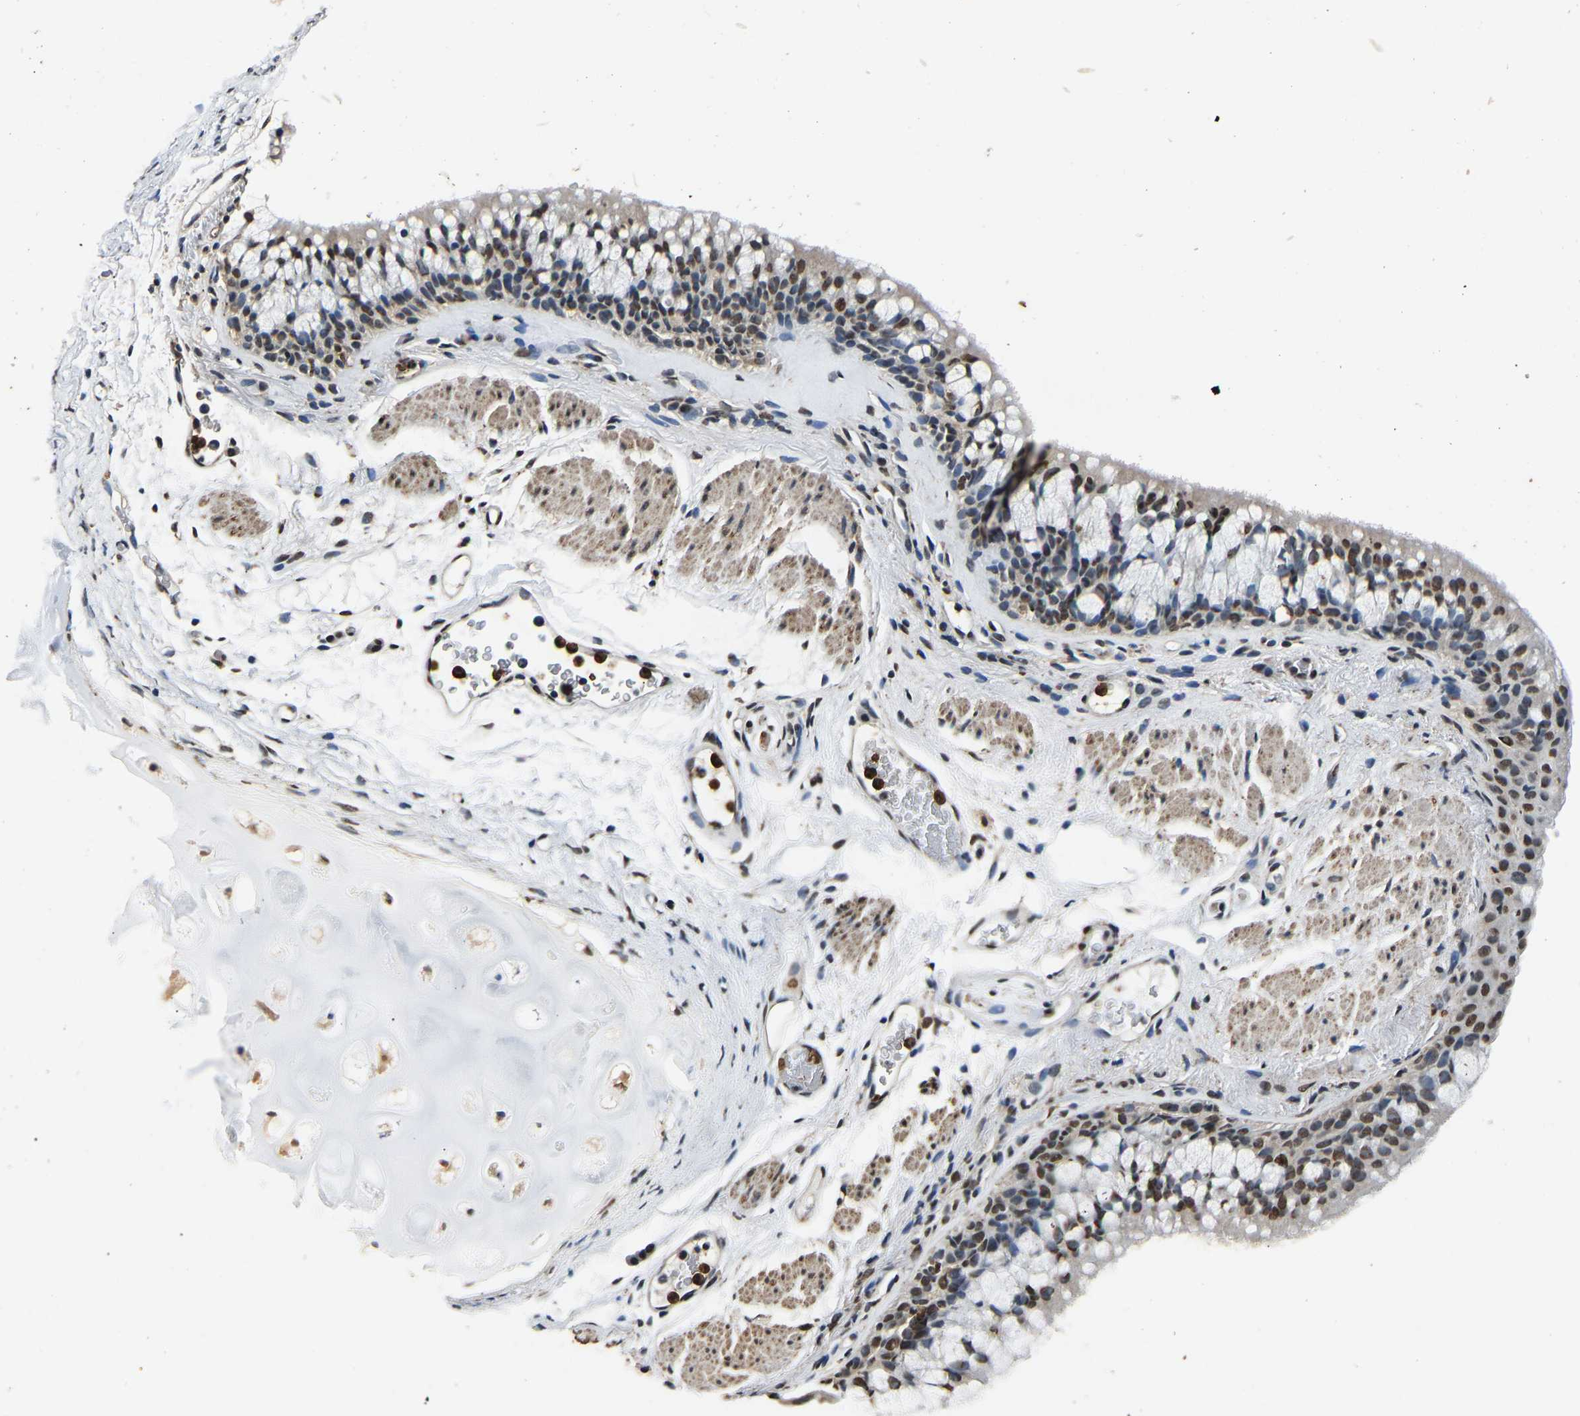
{"staining": {"intensity": "strong", "quantity": "25%-75%", "location": "nuclear"}, "tissue": "bronchus", "cell_type": "Respiratory epithelial cells", "image_type": "normal", "snomed": [{"axis": "morphology", "description": "Normal tissue, NOS"}, {"axis": "topography", "description": "Cartilage tissue"}, {"axis": "topography", "description": "Bronchus"}], "caption": "Immunohistochemical staining of normal human bronchus exhibits high levels of strong nuclear positivity in approximately 25%-75% of respiratory epithelial cells.", "gene": "SAFB", "patient": {"sex": "female", "age": 53}}